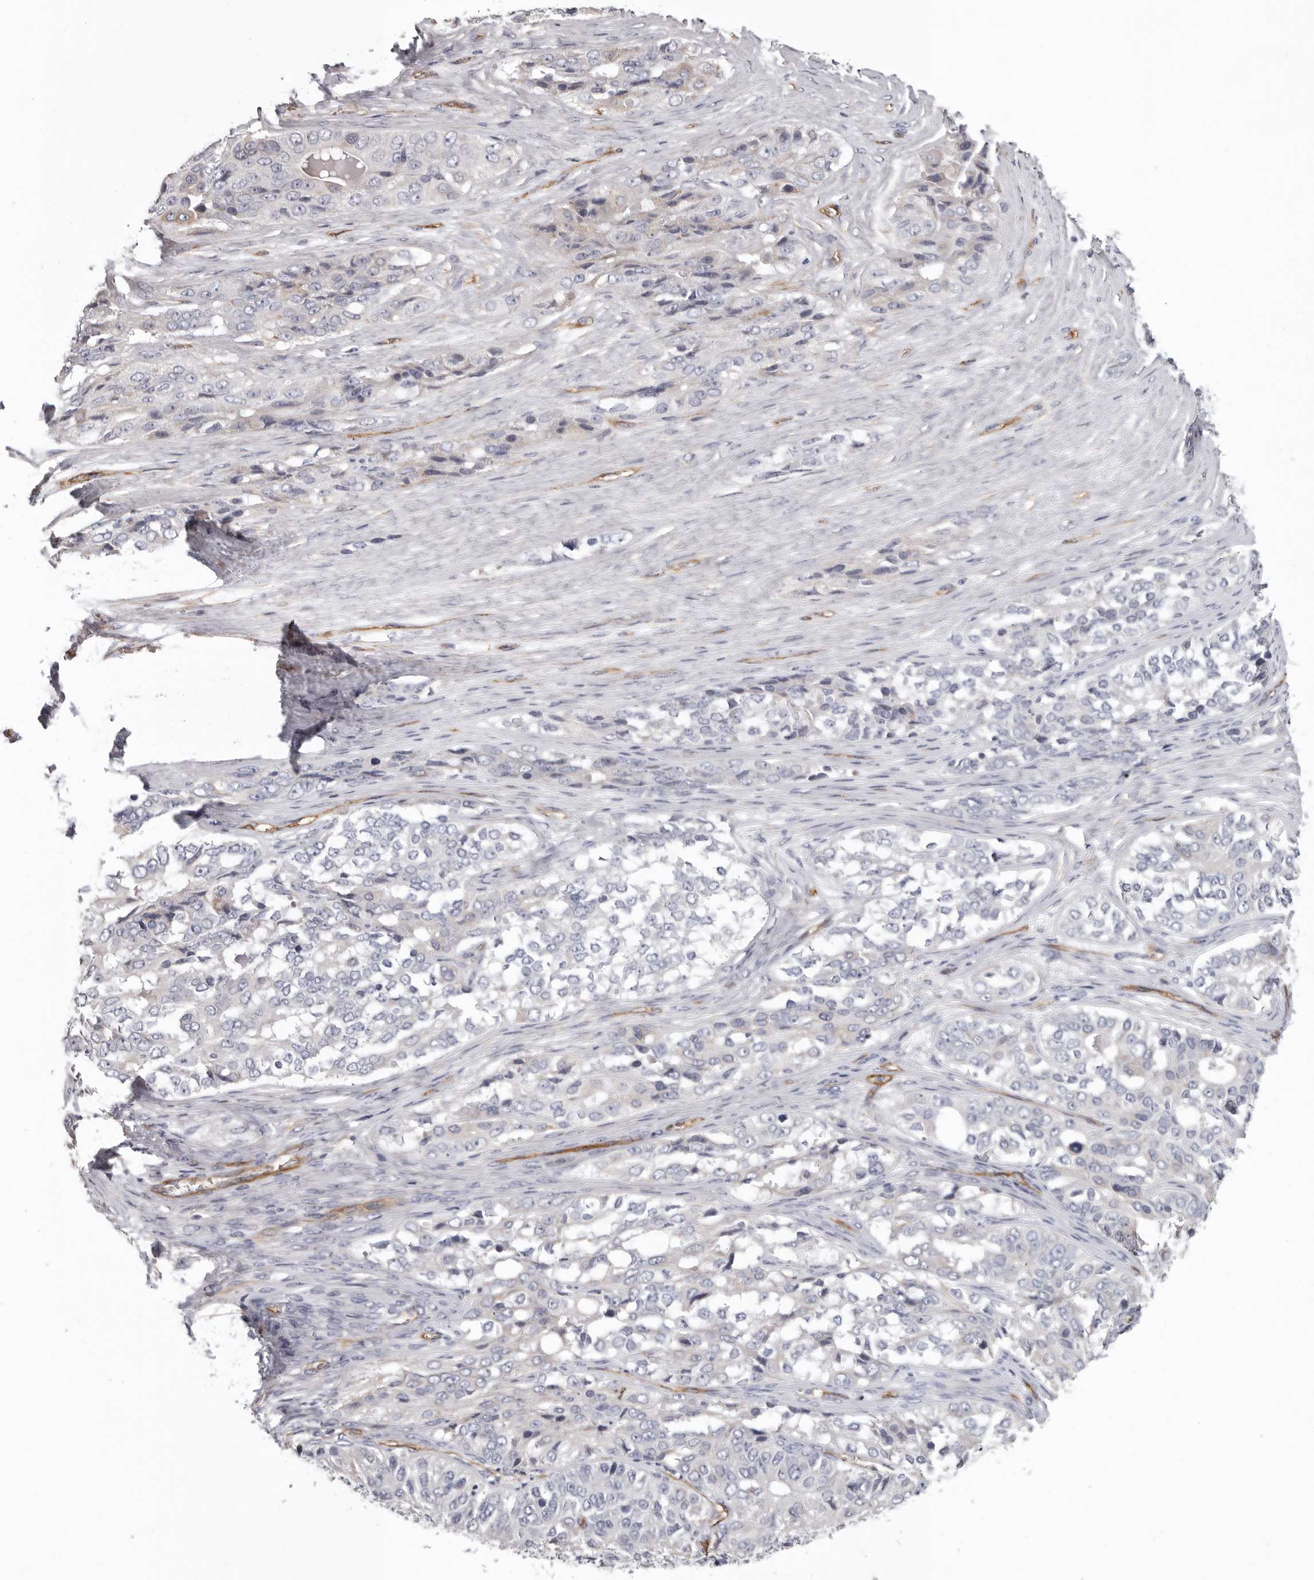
{"staining": {"intensity": "negative", "quantity": "none", "location": "none"}, "tissue": "ovarian cancer", "cell_type": "Tumor cells", "image_type": "cancer", "snomed": [{"axis": "morphology", "description": "Carcinoma, endometroid"}, {"axis": "topography", "description": "Ovary"}], "caption": "The histopathology image demonstrates no staining of tumor cells in ovarian cancer.", "gene": "ADGRL4", "patient": {"sex": "female", "age": 51}}